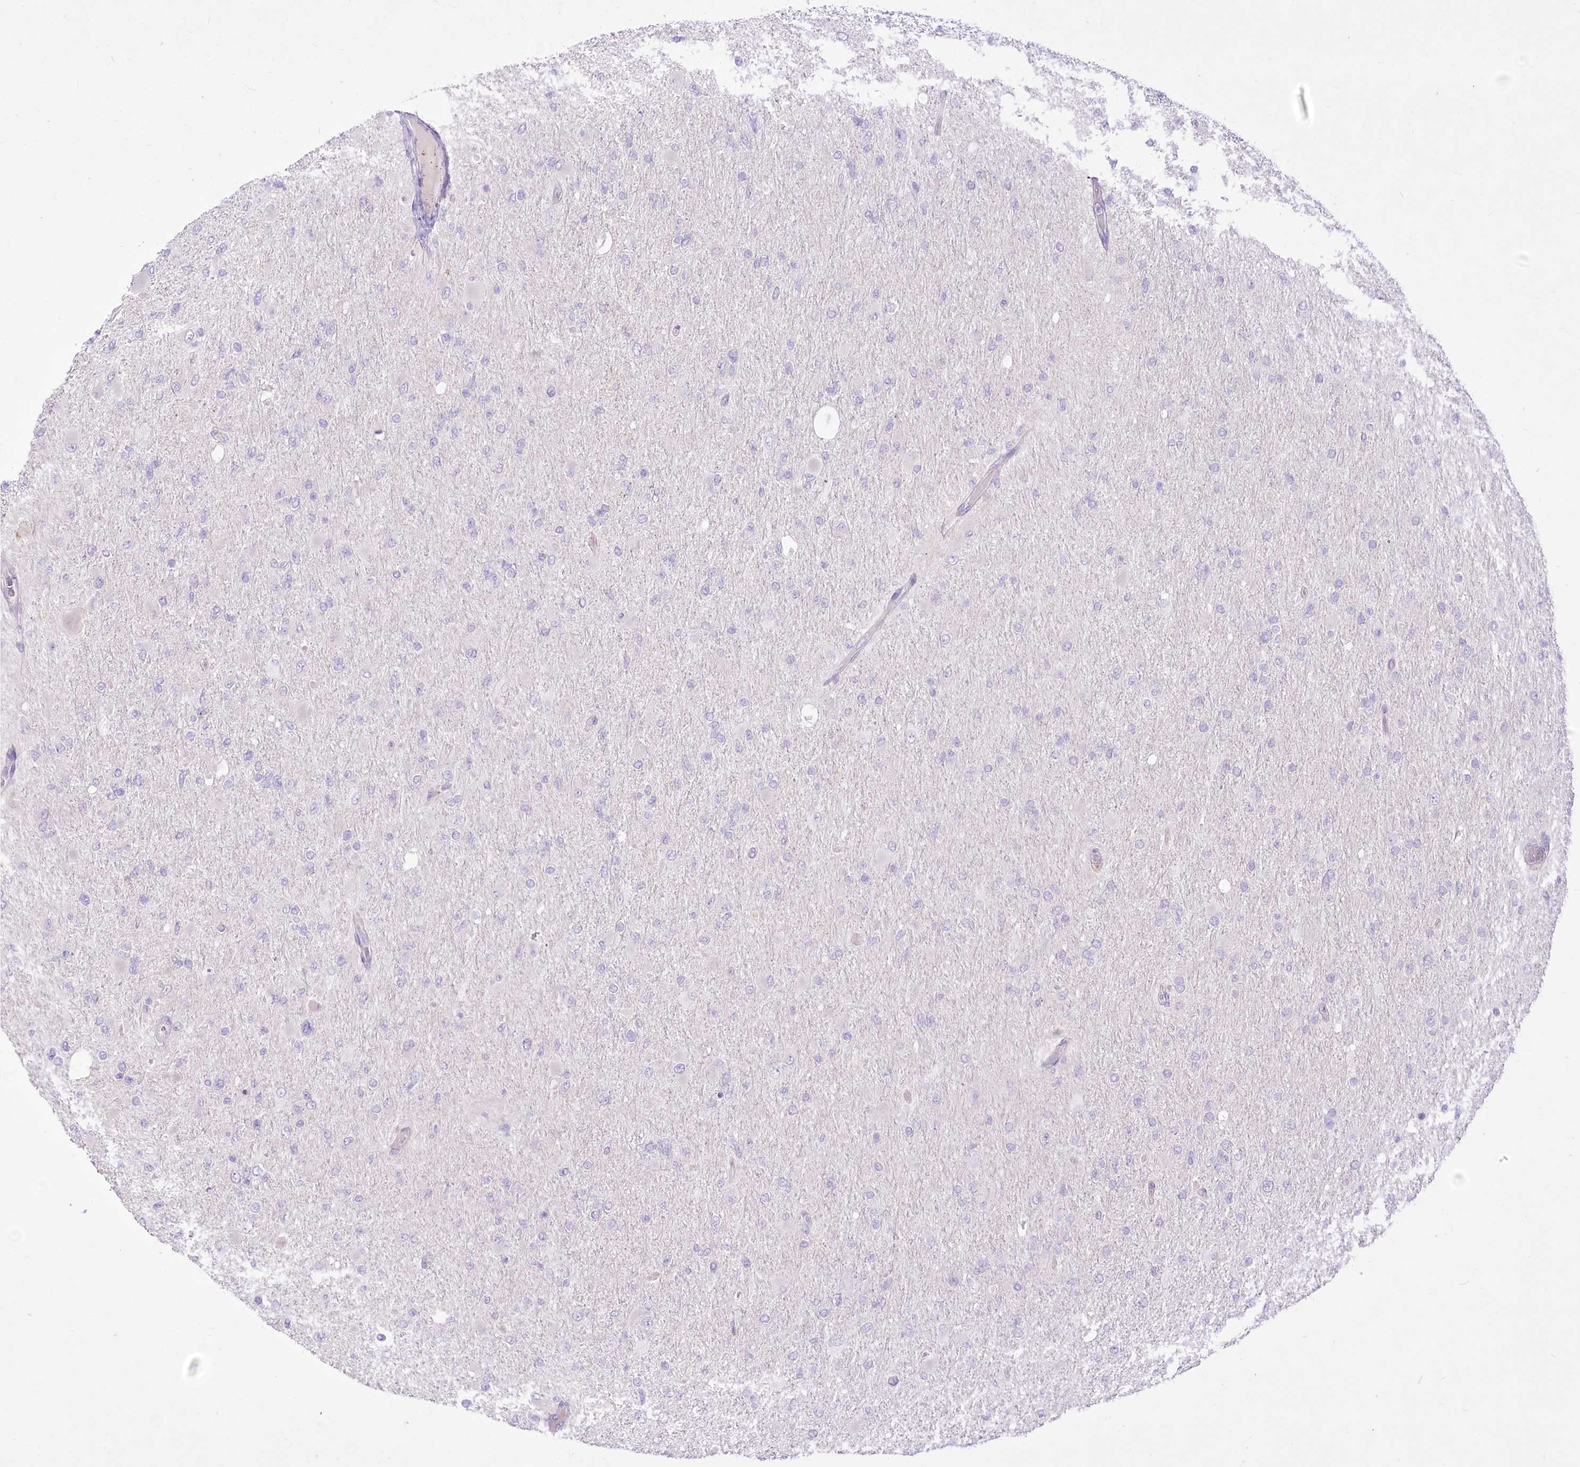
{"staining": {"intensity": "negative", "quantity": "none", "location": "none"}, "tissue": "glioma", "cell_type": "Tumor cells", "image_type": "cancer", "snomed": [{"axis": "morphology", "description": "Glioma, malignant, High grade"}, {"axis": "topography", "description": "Cerebral cortex"}], "caption": "Immunohistochemistry image of neoplastic tissue: high-grade glioma (malignant) stained with DAB displays no significant protein positivity in tumor cells.", "gene": "HELT", "patient": {"sex": "female", "age": 36}}